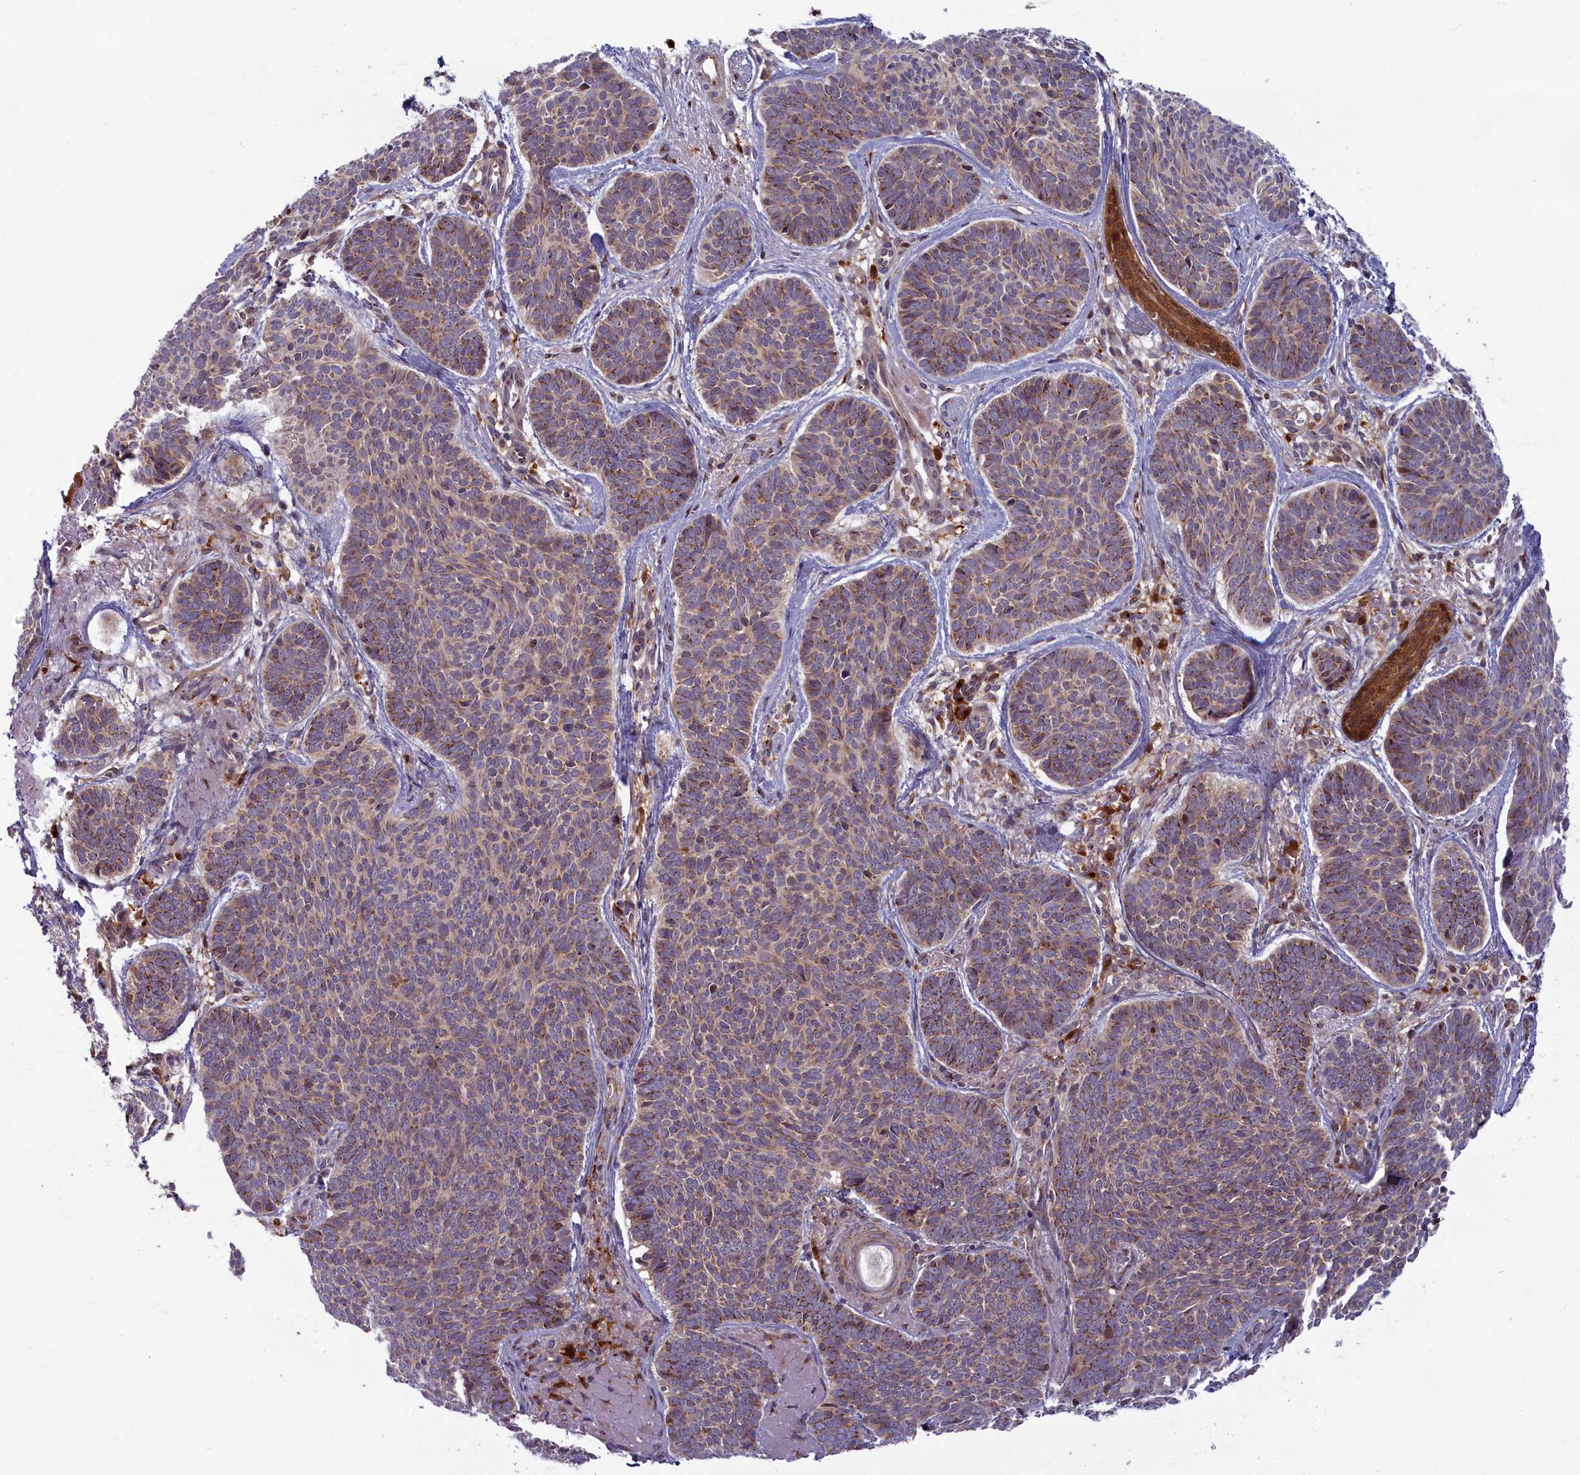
{"staining": {"intensity": "moderate", "quantity": "25%-75%", "location": "cytoplasmic/membranous"}, "tissue": "skin cancer", "cell_type": "Tumor cells", "image_type": "cancer", "snomed": [{"axis": "morphology", "description": "Basal cell carcinoma"}, {"axis": "topography", "description": "Skin"}], "caption": "Skin cancer was stained to show a protein in brown. There is medium levels of moderate cytoplasmic/membranous expression in approximately 25%-75% of tumor cells. (IHC, brightfield microscopy, high magnification).", "gene": "BLVRB", "patient": {"sex": "female", "age": 74}}